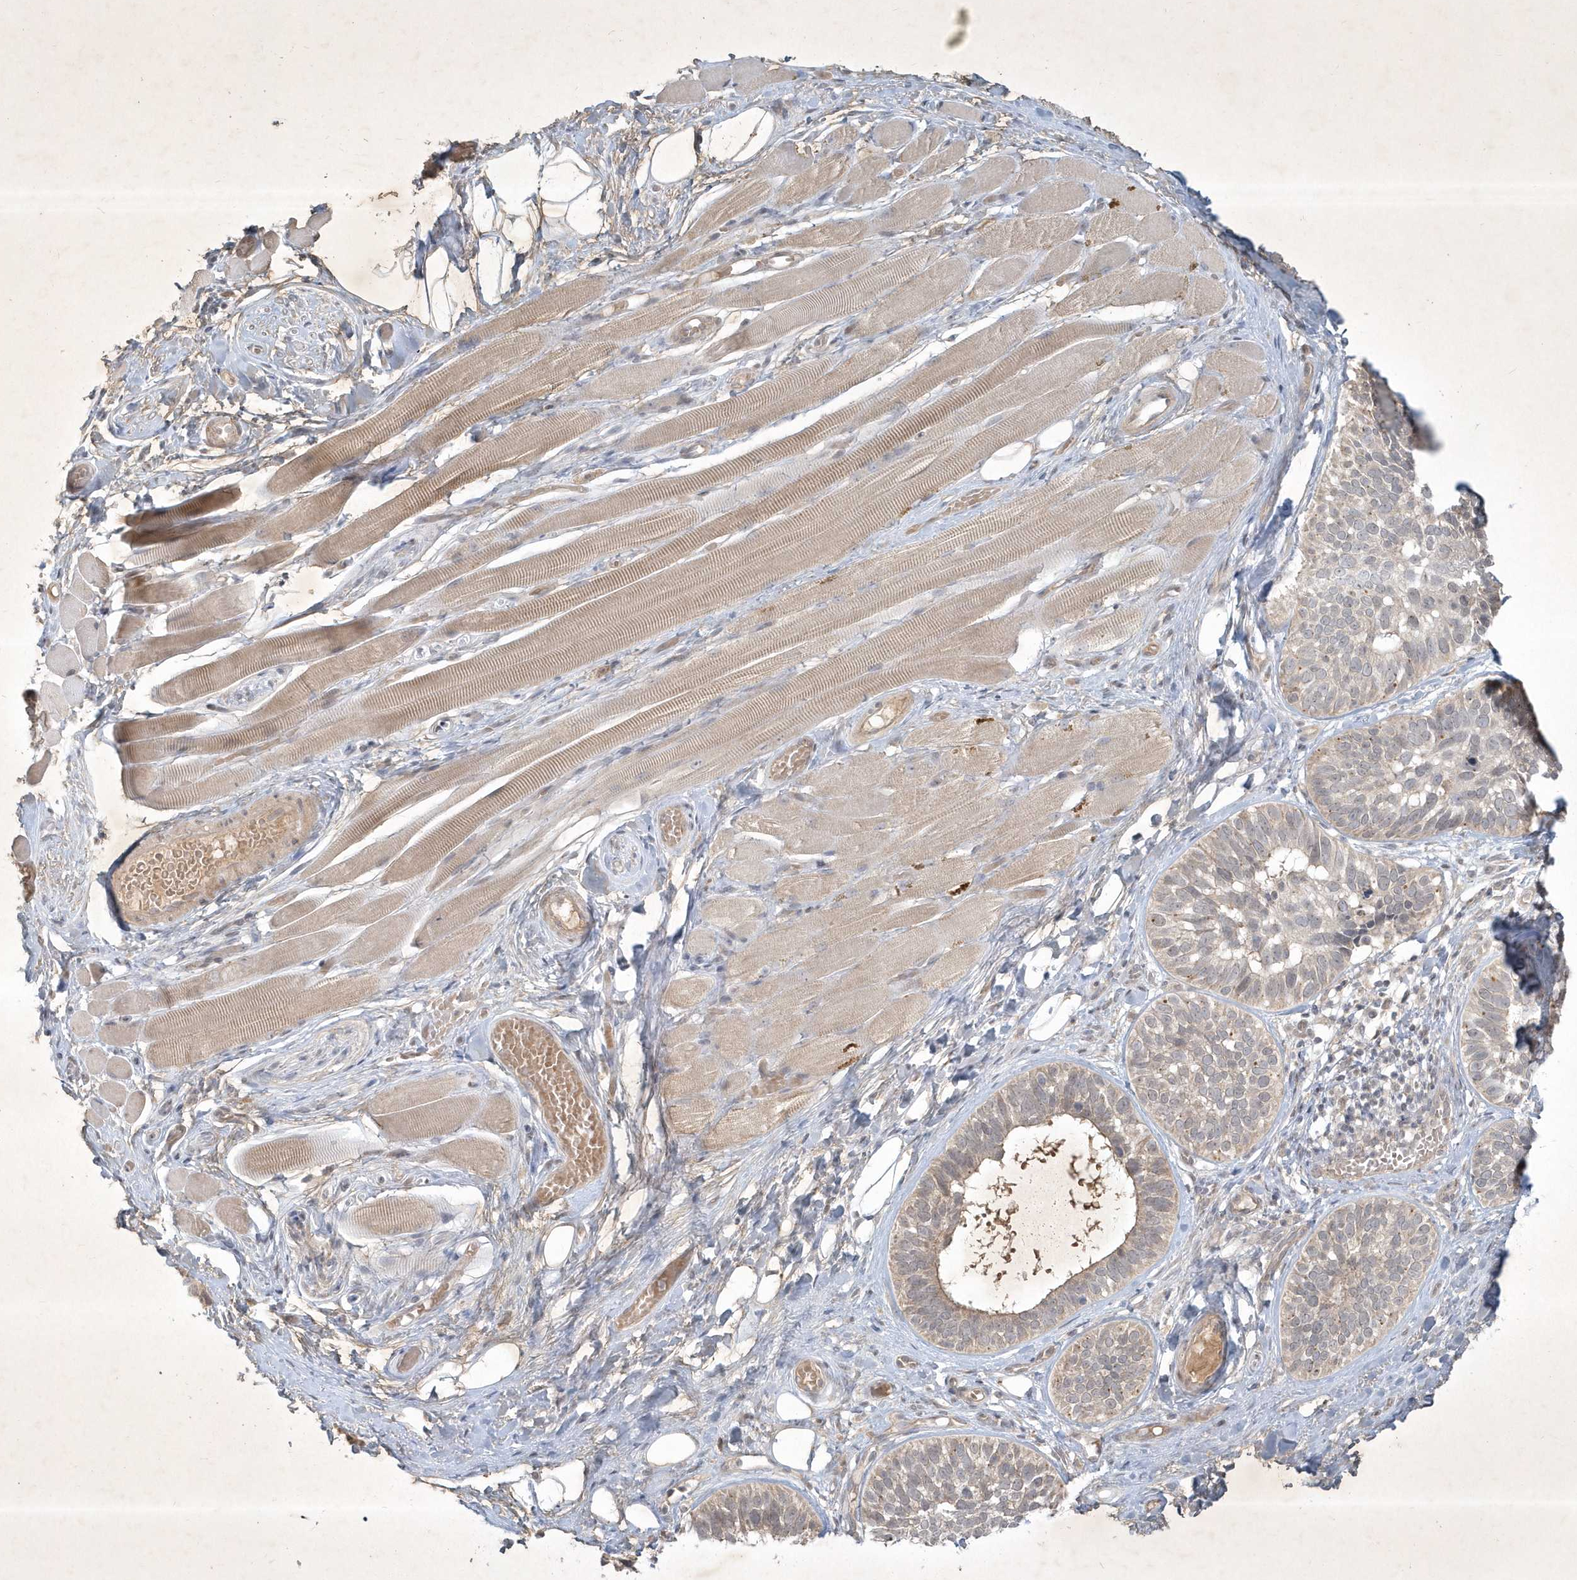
{"staining": {"intensity": "weak", "quantity": "<25%", "location": "cytoplasmic/membranous"}, "tissue": "skin cancer", "cell_type": "Tumor cells", "image_type": "cancer", "snomed": [{"axis": "morphology", "description": "Basal cell carcinoma"}, {"axis": "topography", "description": "Skin"}], "caption": "Histopathology image shows no protein staining in tumor cells of skin cancer (basal cell carcinoma) tissue.", "gene": "BOD1", "patient": {"sex": "male", "age": 62}}